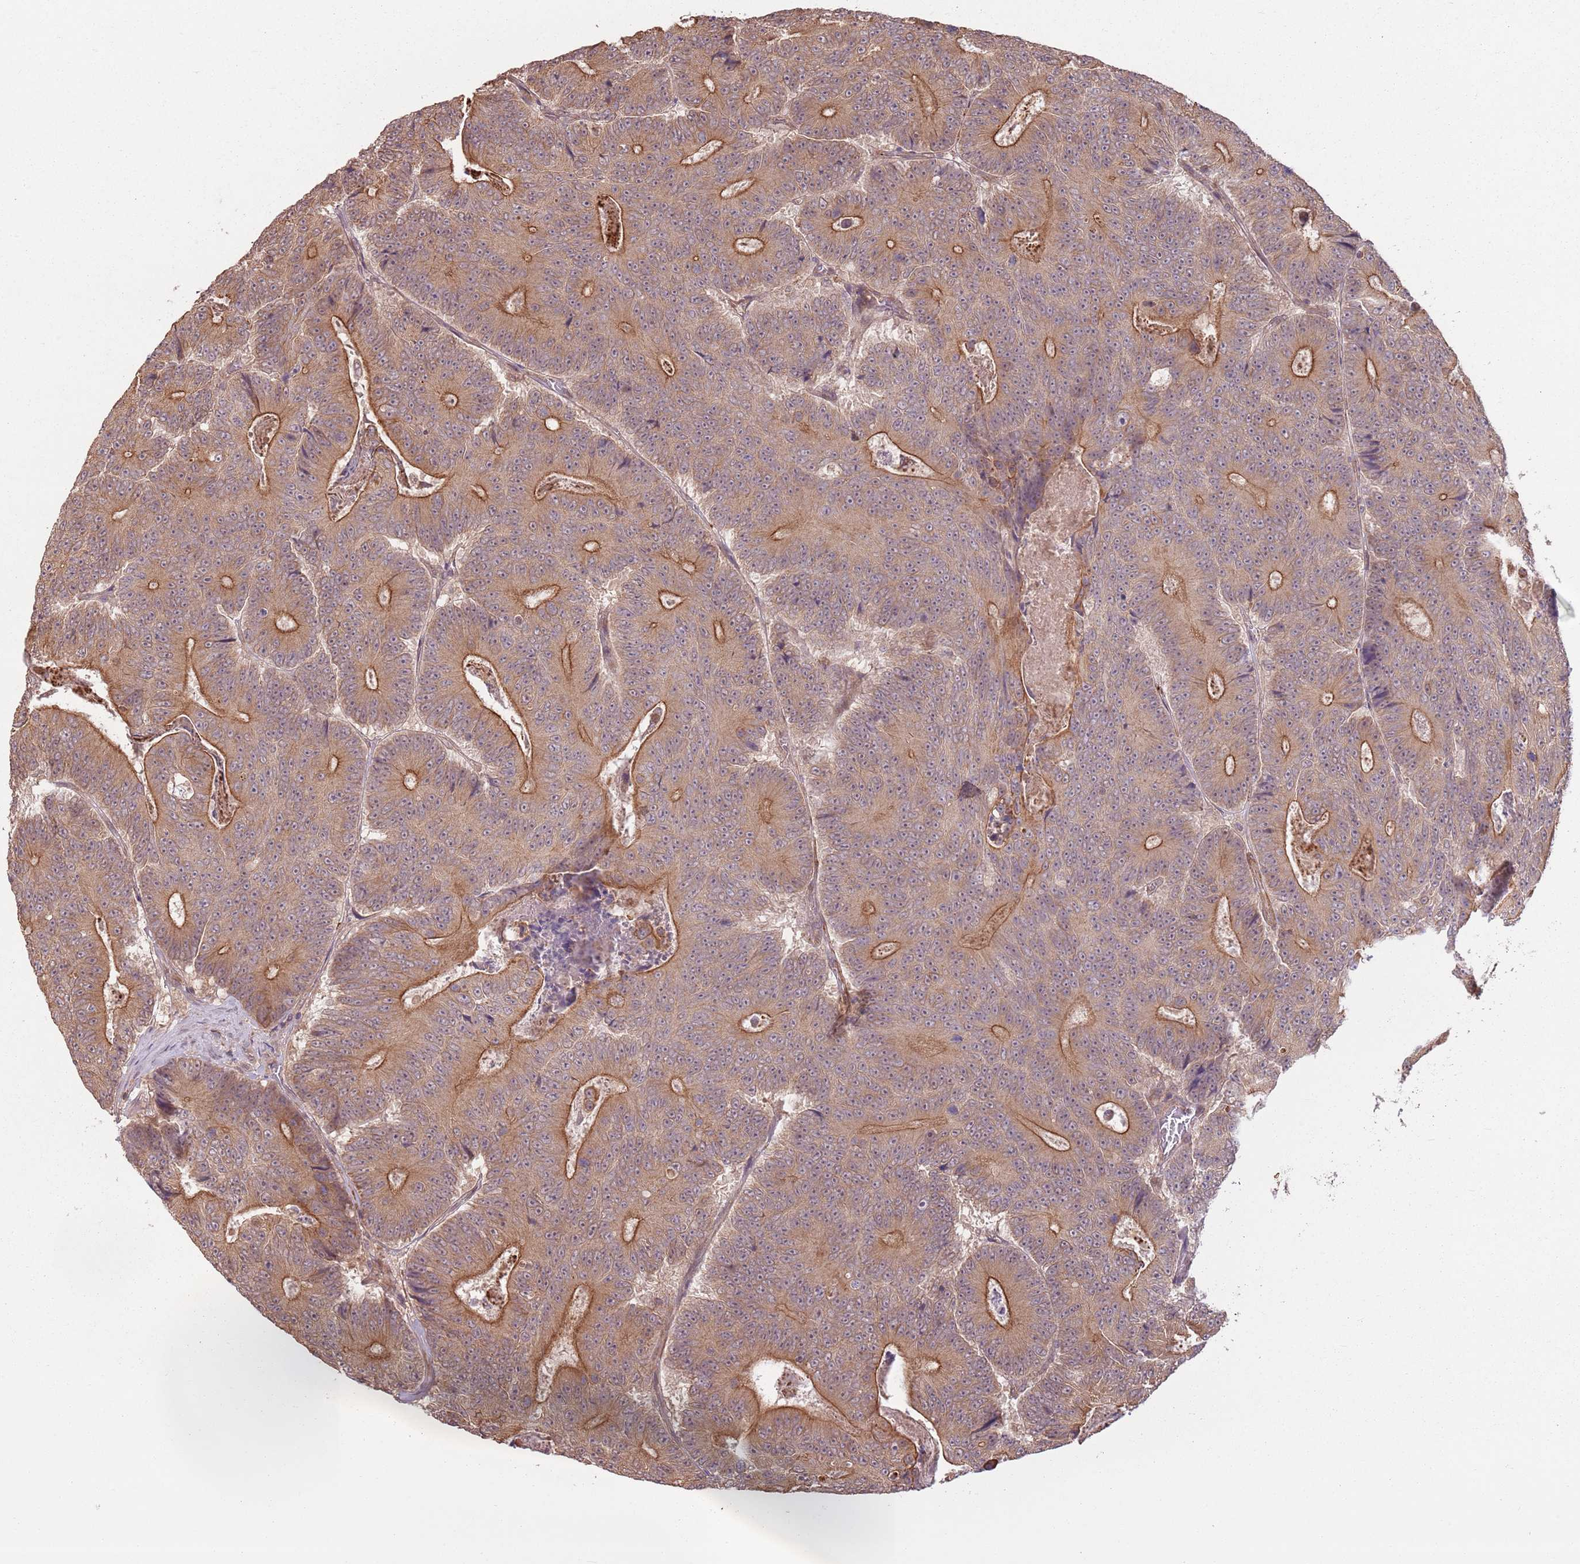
{"staining": {"intensity": "moderate", "quantity": ">75%", "location": "cytoplasmic/membranous"}, "tissue": "colorectal cancer", "cell_type": "Tumor cells", "image_type": "cancer", "snomed": [{"axis": "morphology", "description": "Adenocarcinoma, NOS"}, {"axis": "topography", "description": "Colon"}], "caption": "A brown stain labels moderate cytoplasmic/membranous expression of a protein in colorectal adenocarcinoma tumor cells.", "gene": "CCDC154", "patient": {"sex": "male", "age": 83}}